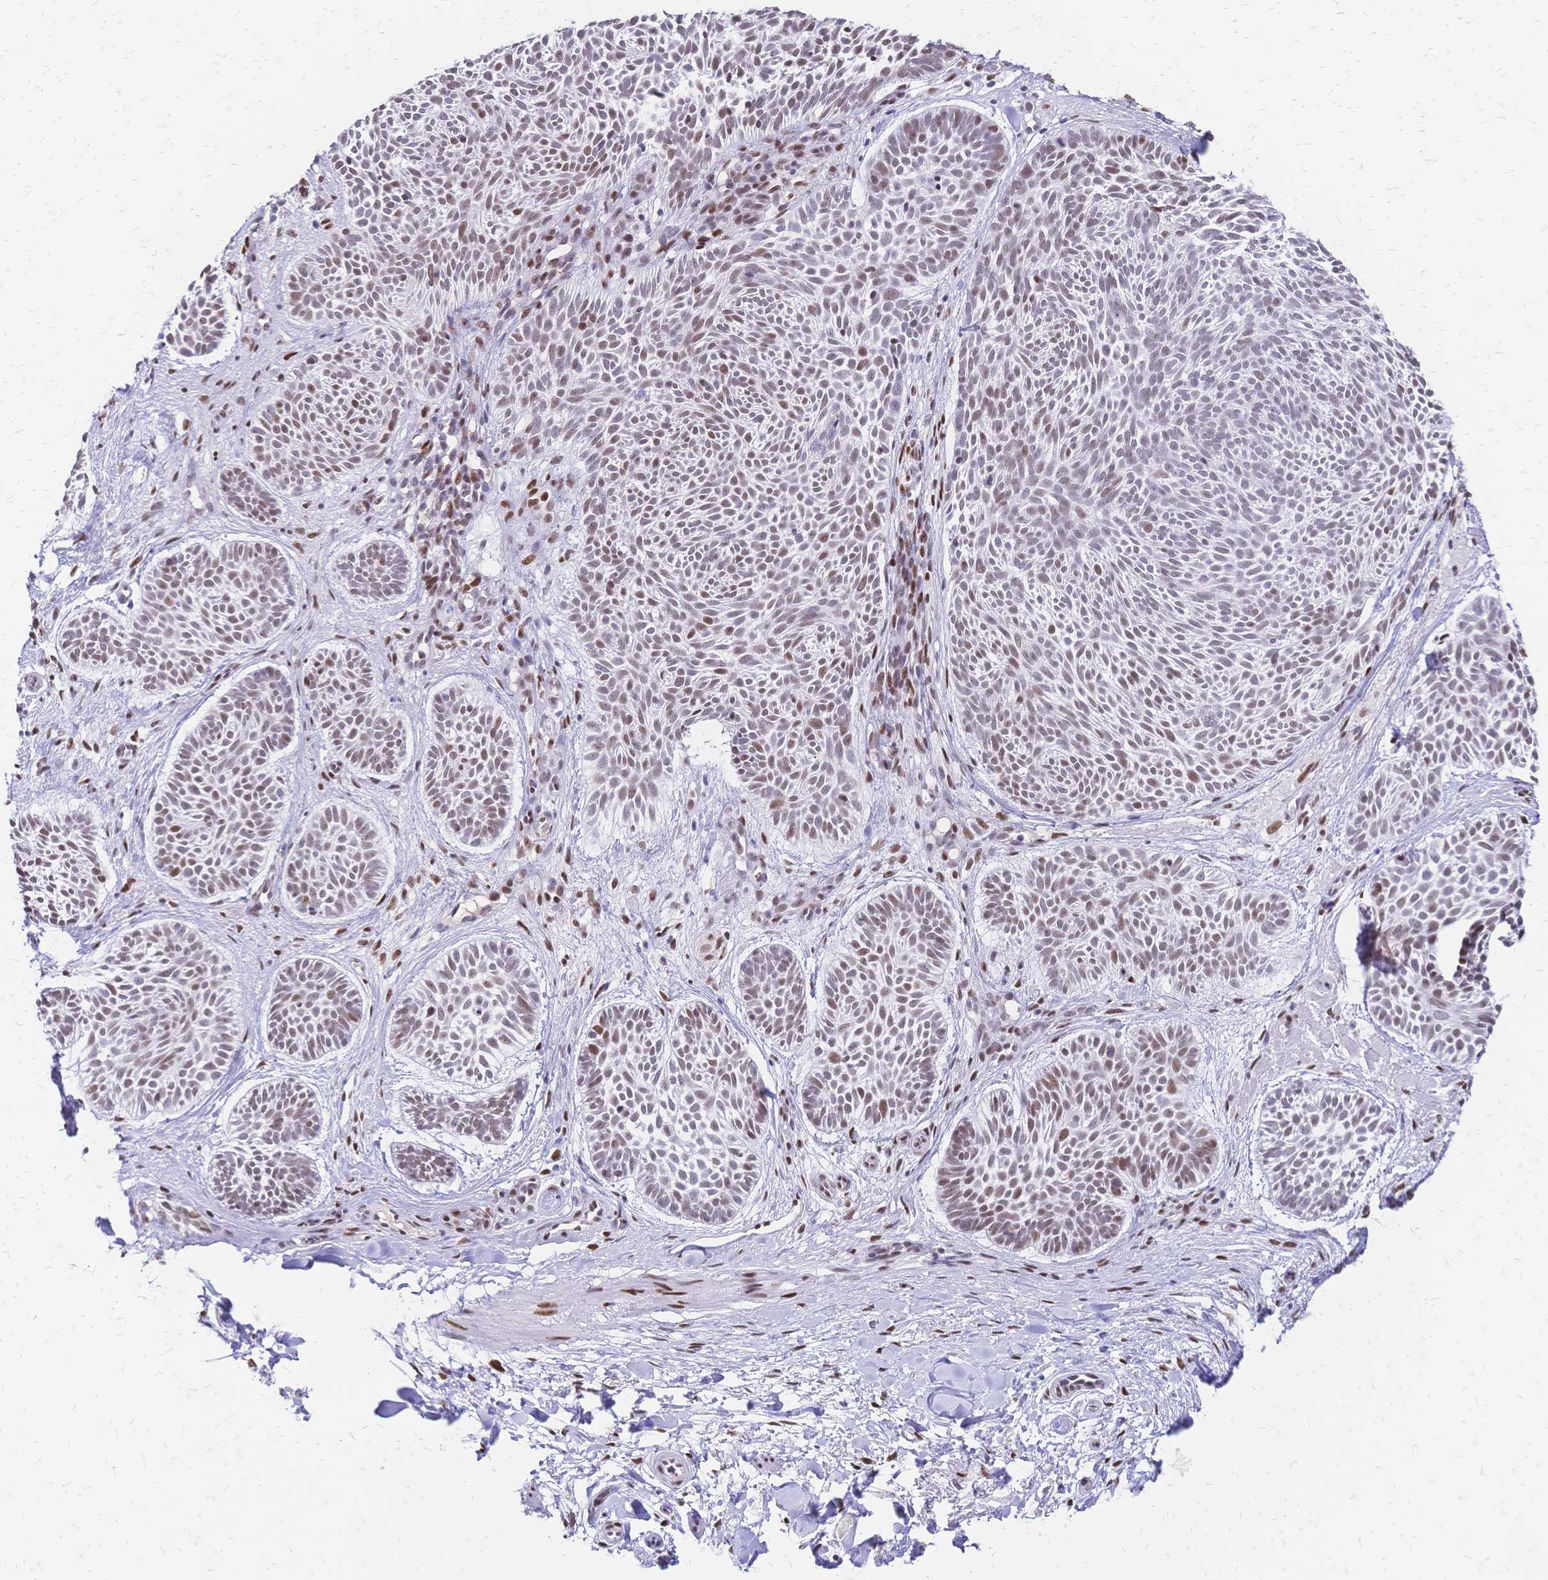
{"staining": {"intensity": "moderate", "quantity": "25%-75%", "location": "nuclear"}, "tissue": "skin cancer", "cell_type": "Tumor cells", "image_type": "cancer", "snomed": [{"axis": "morphology", "description": "Basal cell carcinoma"}, {"axis": "topography", "description": "Skin"}], "caption": "Brown immunohistochemical staining in human basal cell carcinoma (skin) shows moderate nuclear expression in approximately 25%-75% of tumor cells. Using DAB (brown) and hematoxylin (blue) stains, captured at high magnification using brightfield microscopy.", "gene": "NFIC", "patient": {"sex": "male", "age": 89}}